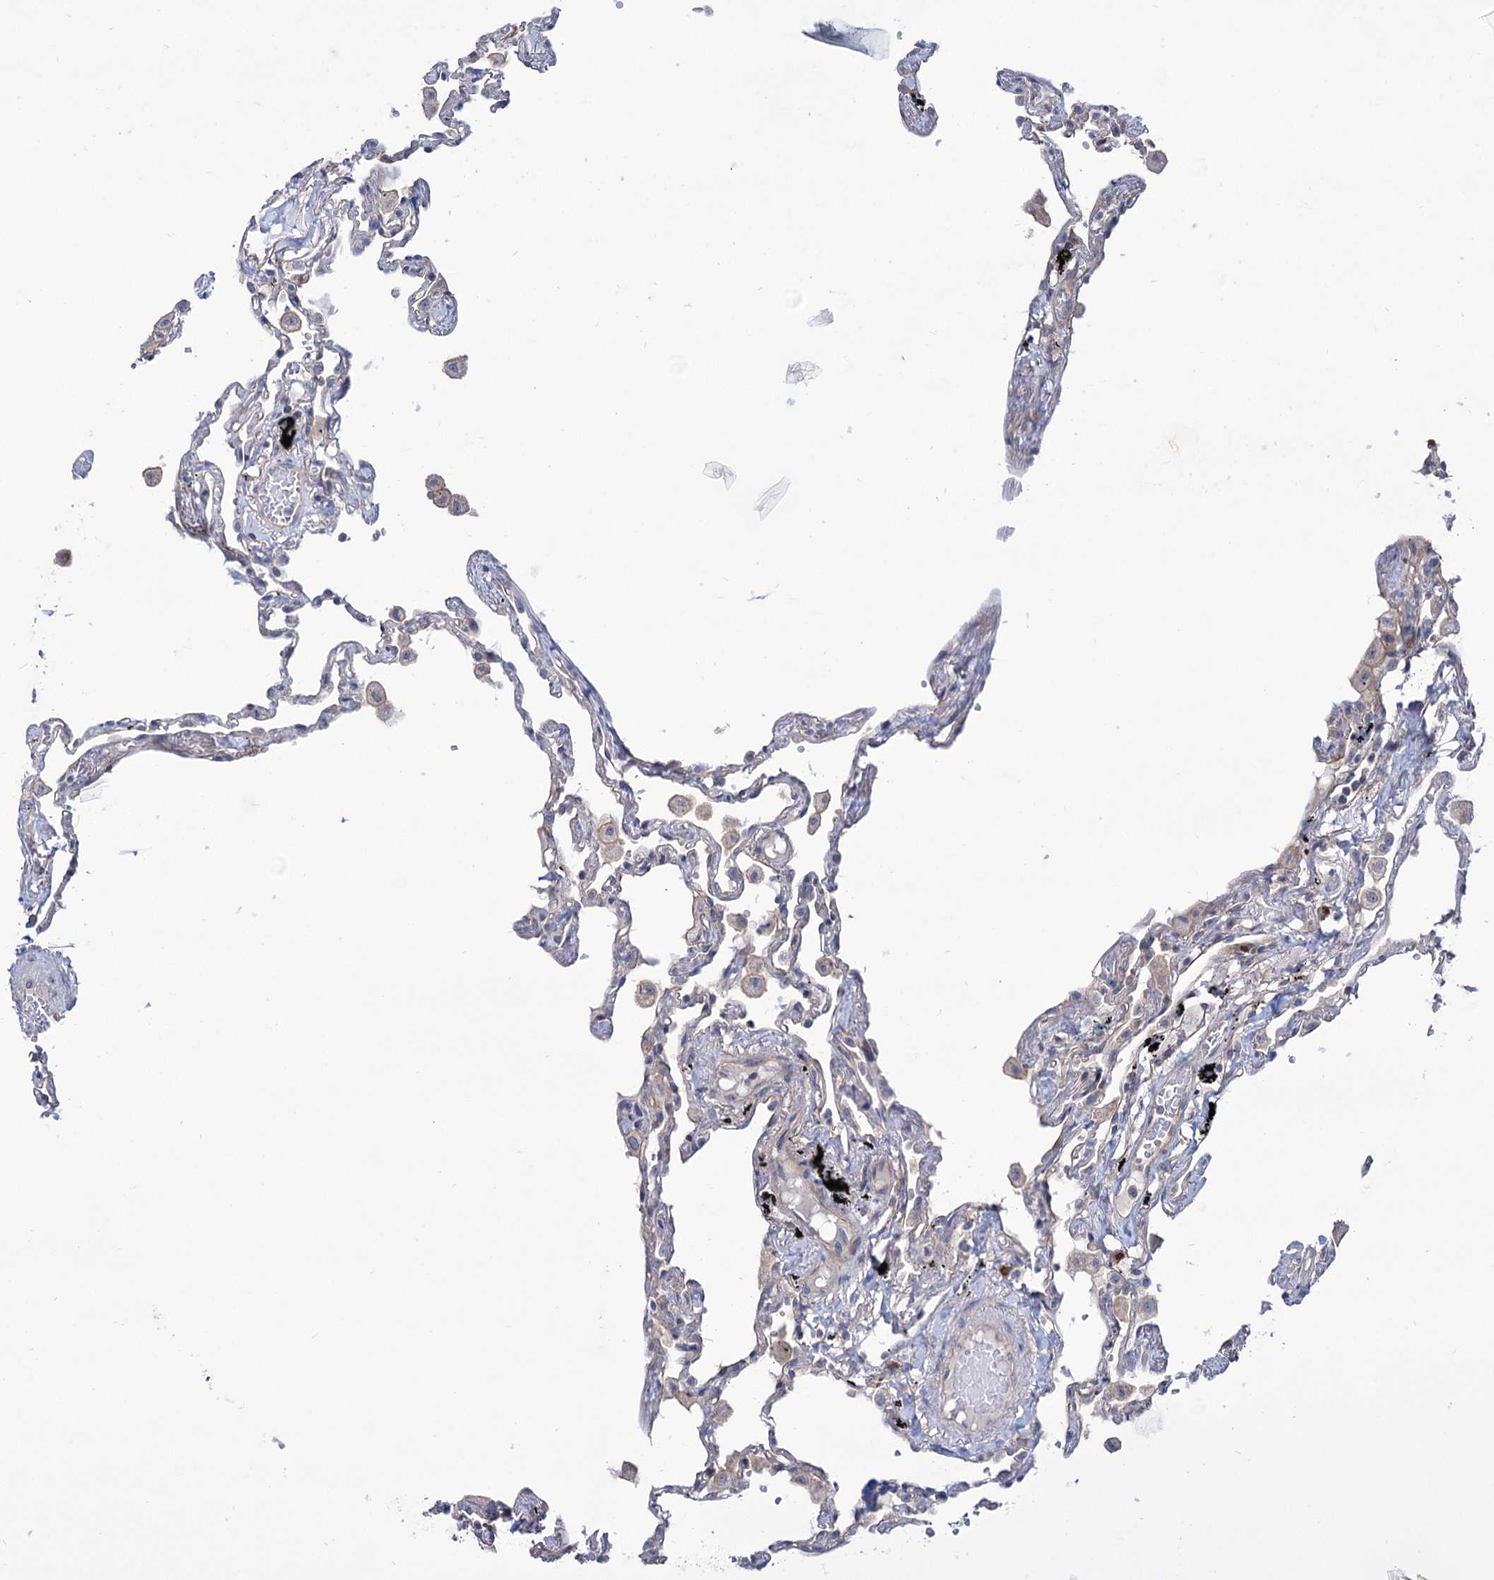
{"staining": {"intensity": "negative", "quantity": "none", "location": "none"}, "tissue": "lung", "cell_type": "Alveolar cells", "image_type": "normal", "snomed": [{"axis": "morphology", "description": "Normal tissue, NOS"}, {"axis": "topography", "description": "Lung"}], "caption": "This photomicrograph is of normal lung stained with immunohistochemistry (IHC) to label a protein in brown with the nuclei are counter-stained blue. There is no positivity in alveolar cells. (Immunohistochemistry (ihc), brightfield microscopy, high magnification).", "gene": "SEC24A", "patient": {"sex": "female", "age": 67}}